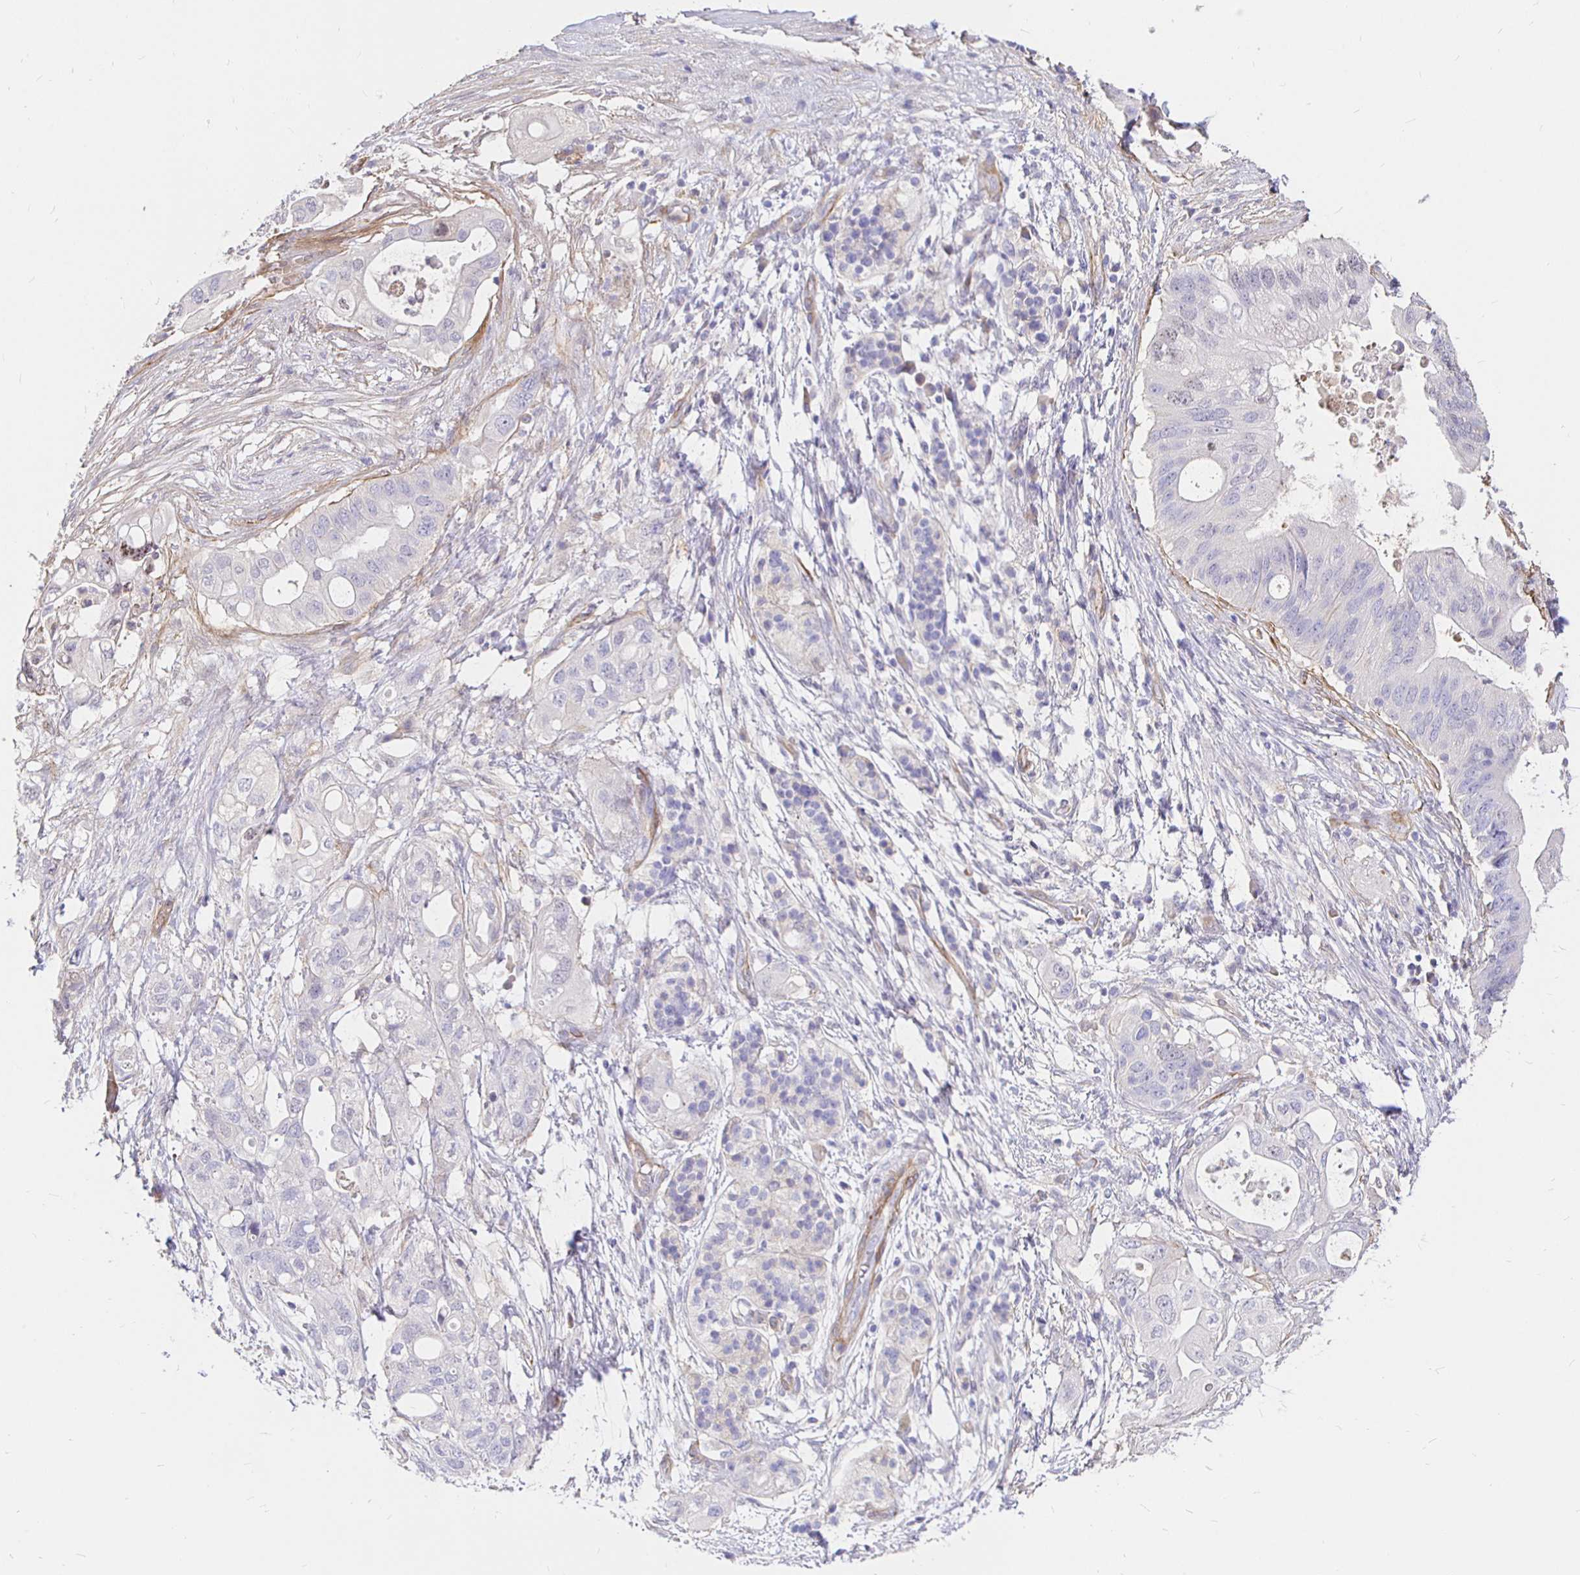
{"staining": {"intensity": "negative", "quantity": "none", "location": "none"}, "tissue": "pancreatic cancer", "cell_type": "Tumor cells", "image_type": "cancer", "snomed": [{"axis": "morphology", "description": "Adenocarcinoma, NOS"}, {"axis": "topography", "description": "Pancreas"}], "caption": "There is no significant staining in tumor cells of adenocarcinoma (pancreatic).", "gene": "PALM2AKAP2", "patient": {"sex": "female", "age": 72}}